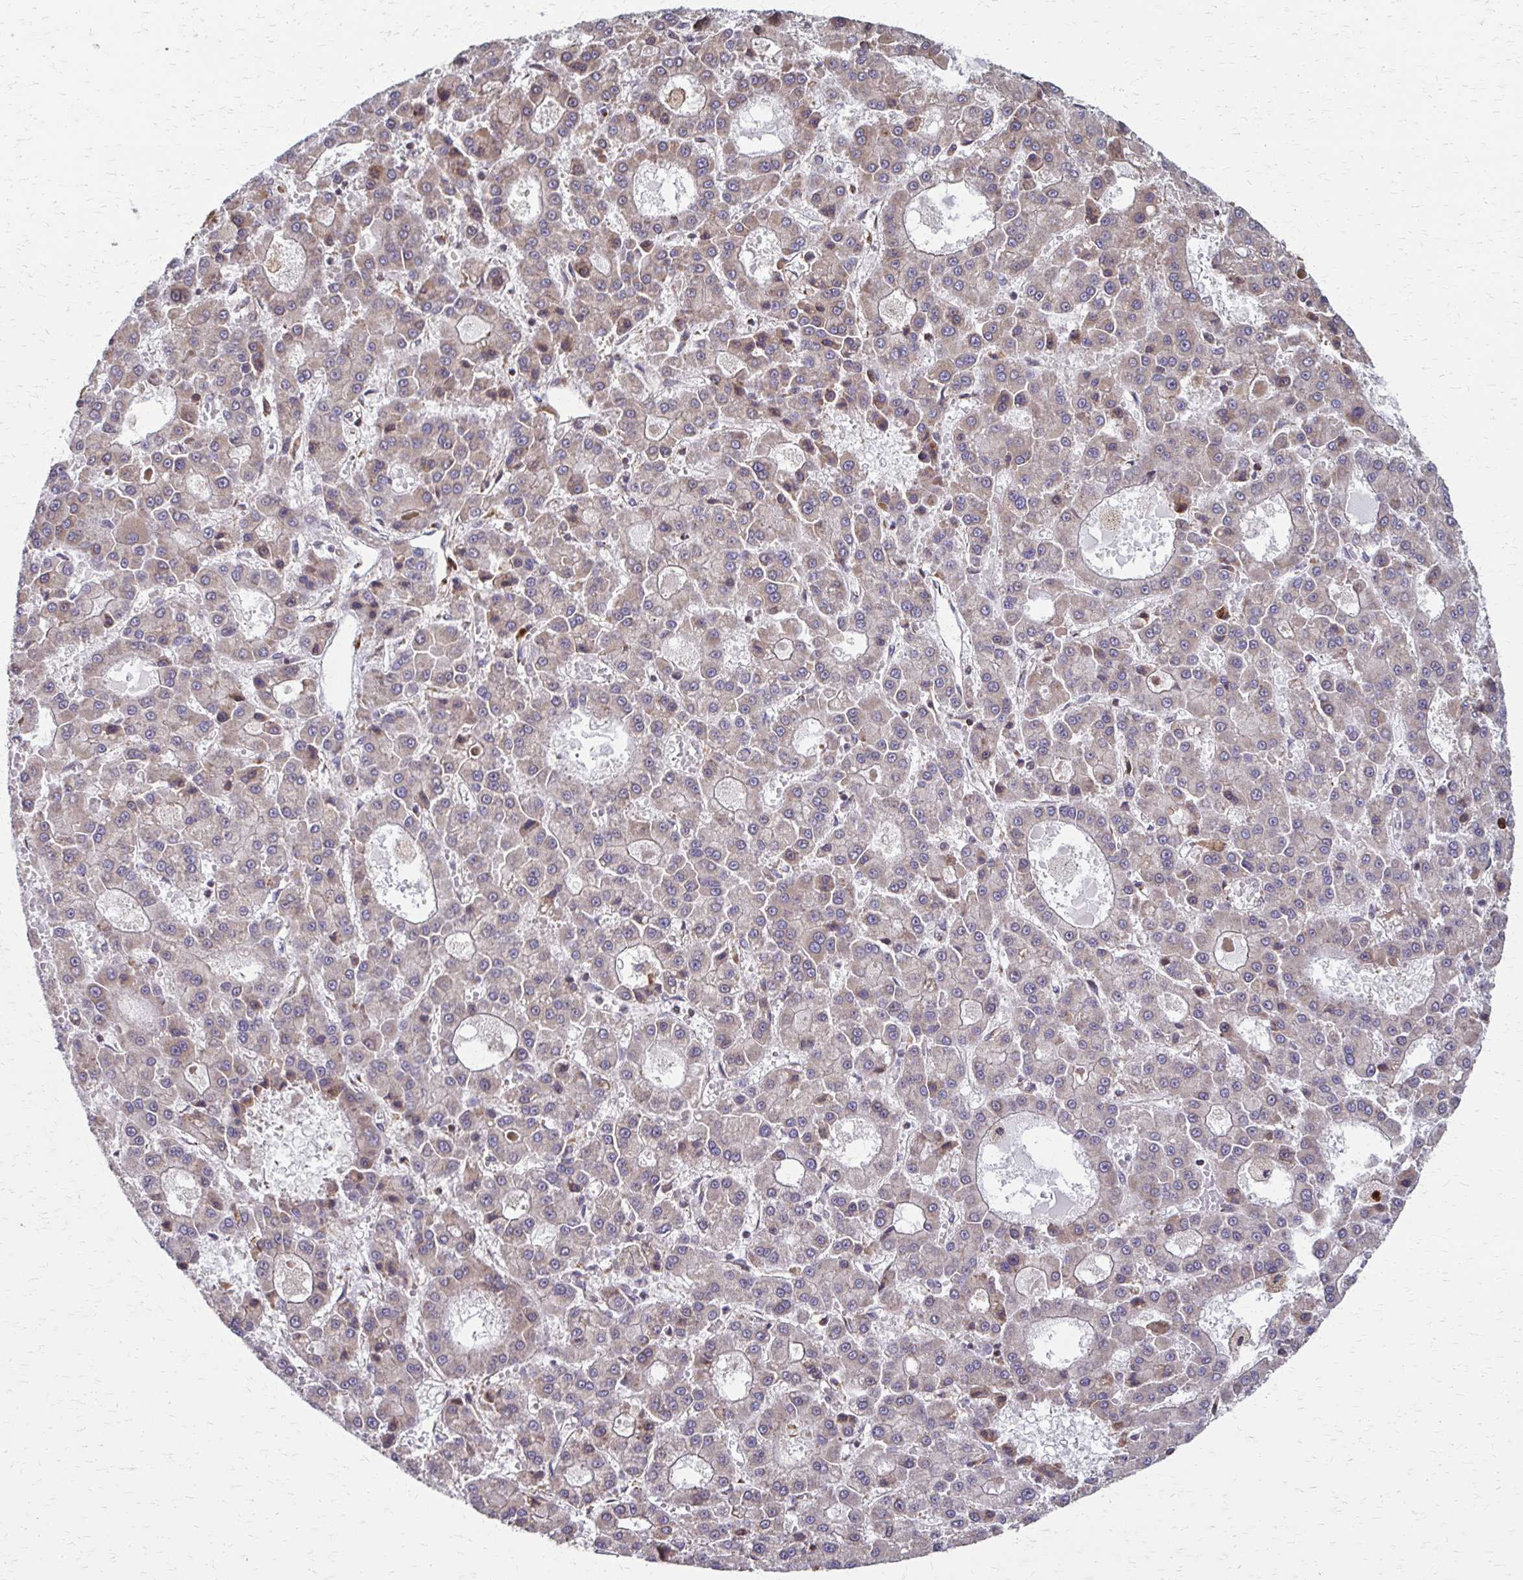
{"staining": {"intensity": "weak", "quantity": "25%-75%", "location": "cytoplasmic/membranous"}, "tissue": "liver cancer", "cell_type": "Tumor cells", "image_type": "cancer", "snomed": [{"axis": "morphology", "description": "Carcinoma, Hepatocellular, NOS"}, {"axis": "topography", "description": "Liver"}], "caption": "Protein expression analysis of liver cancer (hepatocellular carcinoma) displays weak cytoplasmic/membranous positivity in about 25%-75% of tumor cells. The staining is performed using DAB (3,3'-diaminobenzidine) brown chromogen to label protein expression. The nuclei are counter-stained blue using hematoxylin.", "gene": "EEF2", "patient": {"sex": "male", "age": 70}}